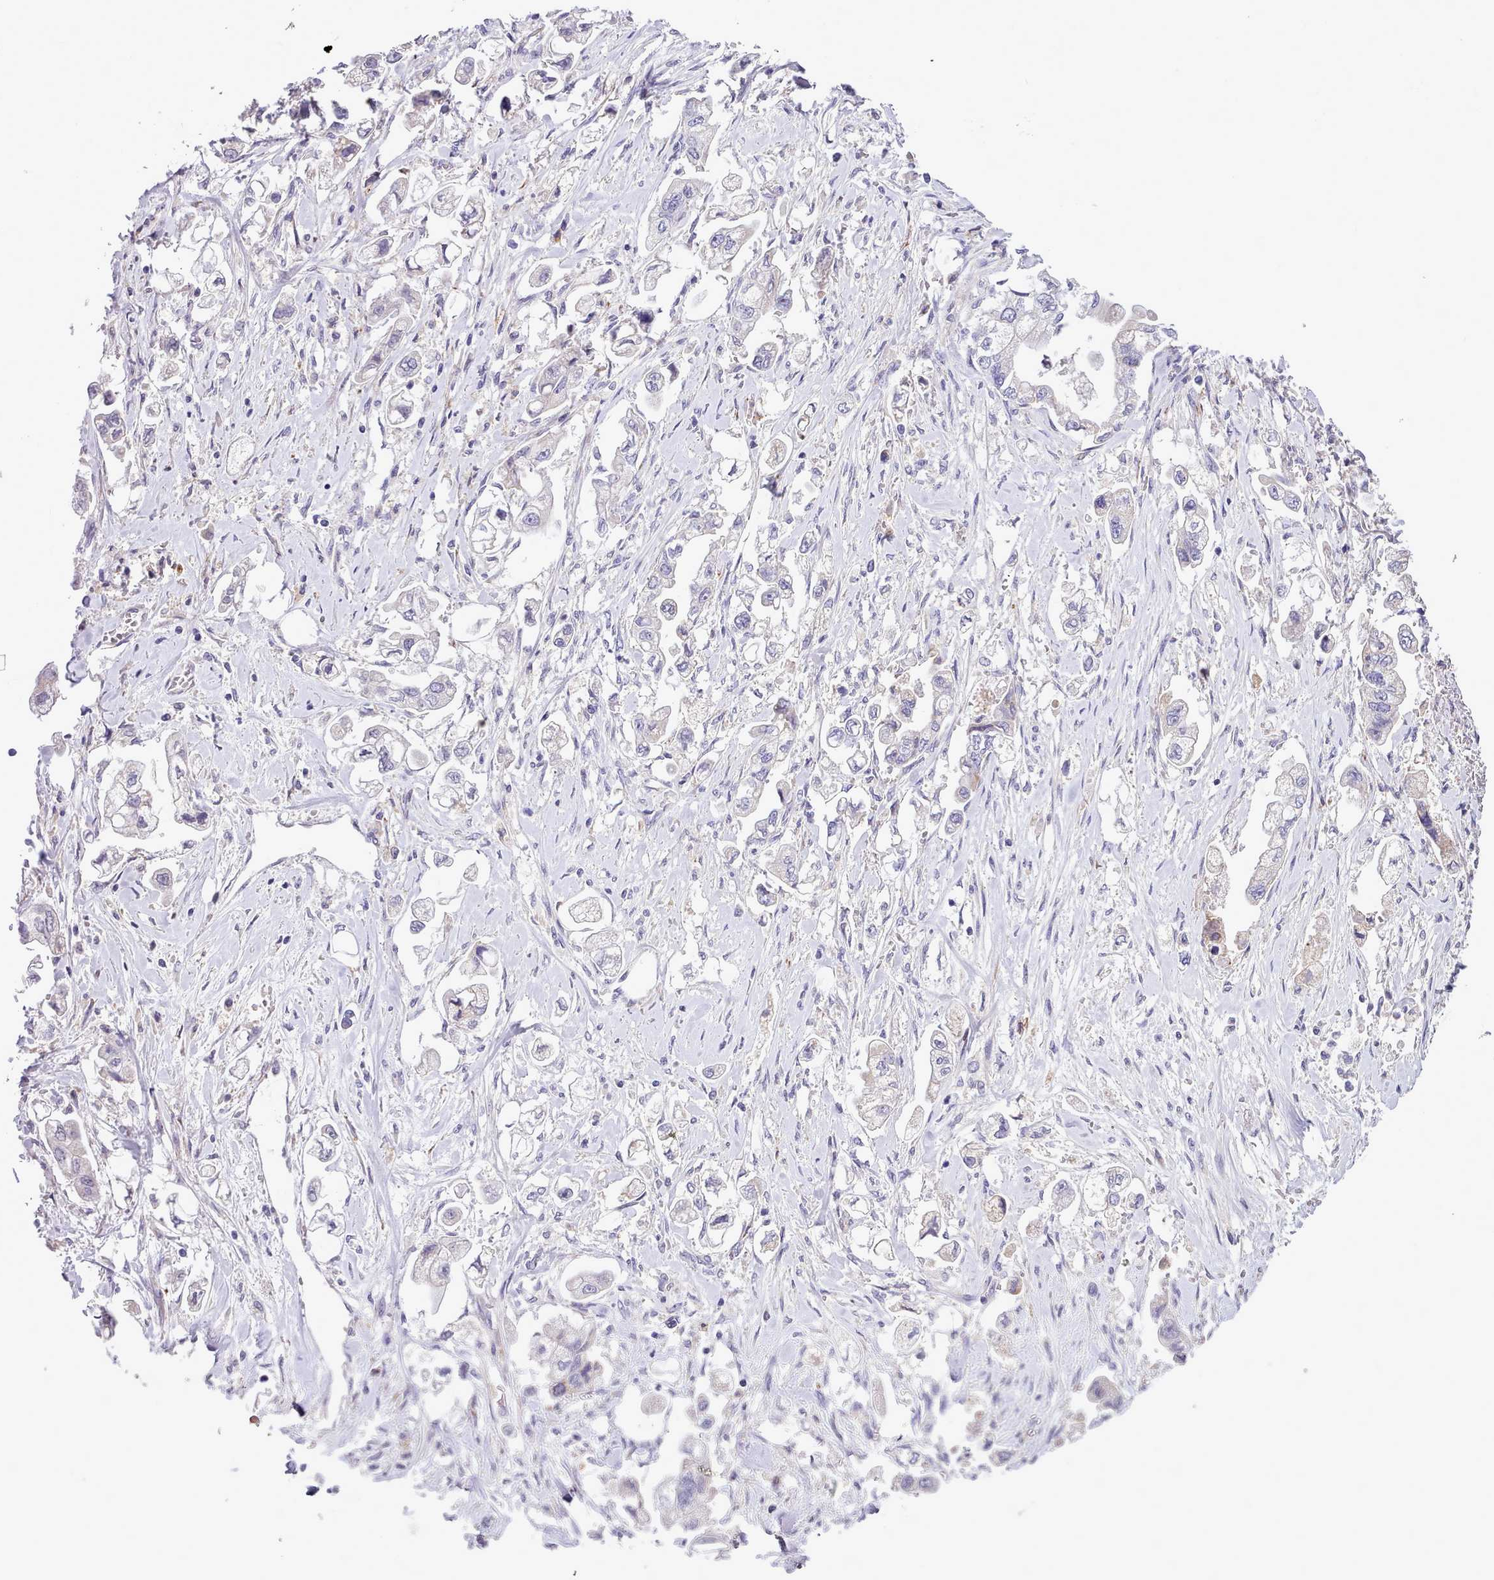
{"staining": {"intensity": "negative", "quantity": "none", "location": "none"}, "tissue": "stomach cancer", "cell_type": "Tumor cells", "image_type": "cancer", "snomed": [{"axis": "morphology", "description": "Adenocarcinoma, NOS"}, {"axis": "topography", "description": "Stomach"}], "caption": "Immunohistochemical staining of stomach adenocarcinoma shows no significant positivity in tumor cells.", "gene": "FAM83E", "patient": {"sex": "male", "age": 62}}